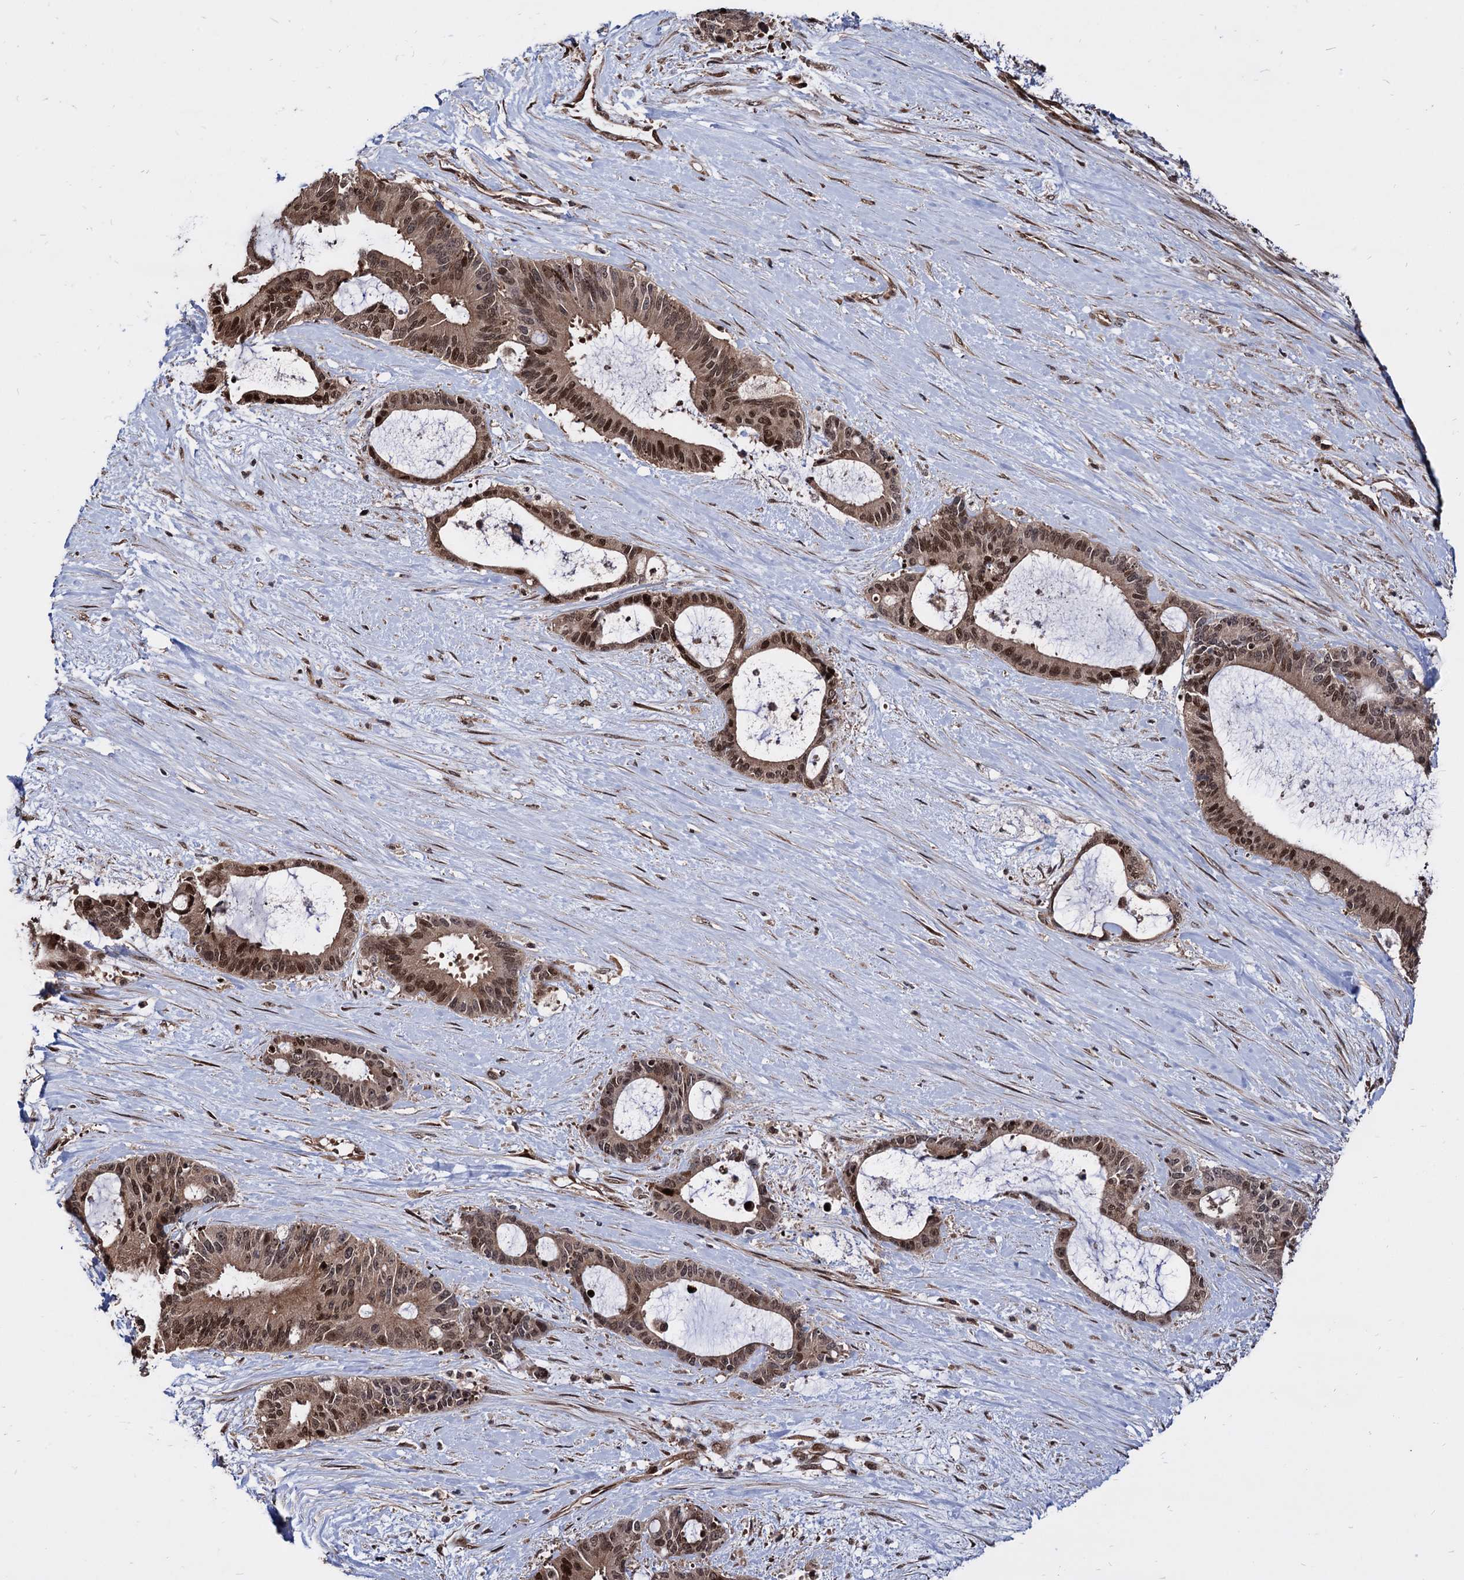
{"staining": {"intensity": "moderate", "quantity": ">75%", "location": "cytoplasmic/membranous,nuclear"}, "tissue": "liver cancer", "cell_type": "Tumor cells", "image_type": "cancer", "snomed": [{"axis": "morphology", "description": "Normal tissue, NOS"}, {"axis": "morphology", "description": "Cholangiocarcinoma"}, {"axis": "topography", "description": "Liver"}, {"axis": "topography", "description": "Peripheral nerve tissue"}], "caption": "Brown immunohistochemical staining in human liver cholangiocarcinoma demonstrates moderate cytoplasmic/membranous and nuclear staining in approximately >75% of tumor cells.", "gene": "ANKRD12", "patient": {"sex": "female", "age": 73}}